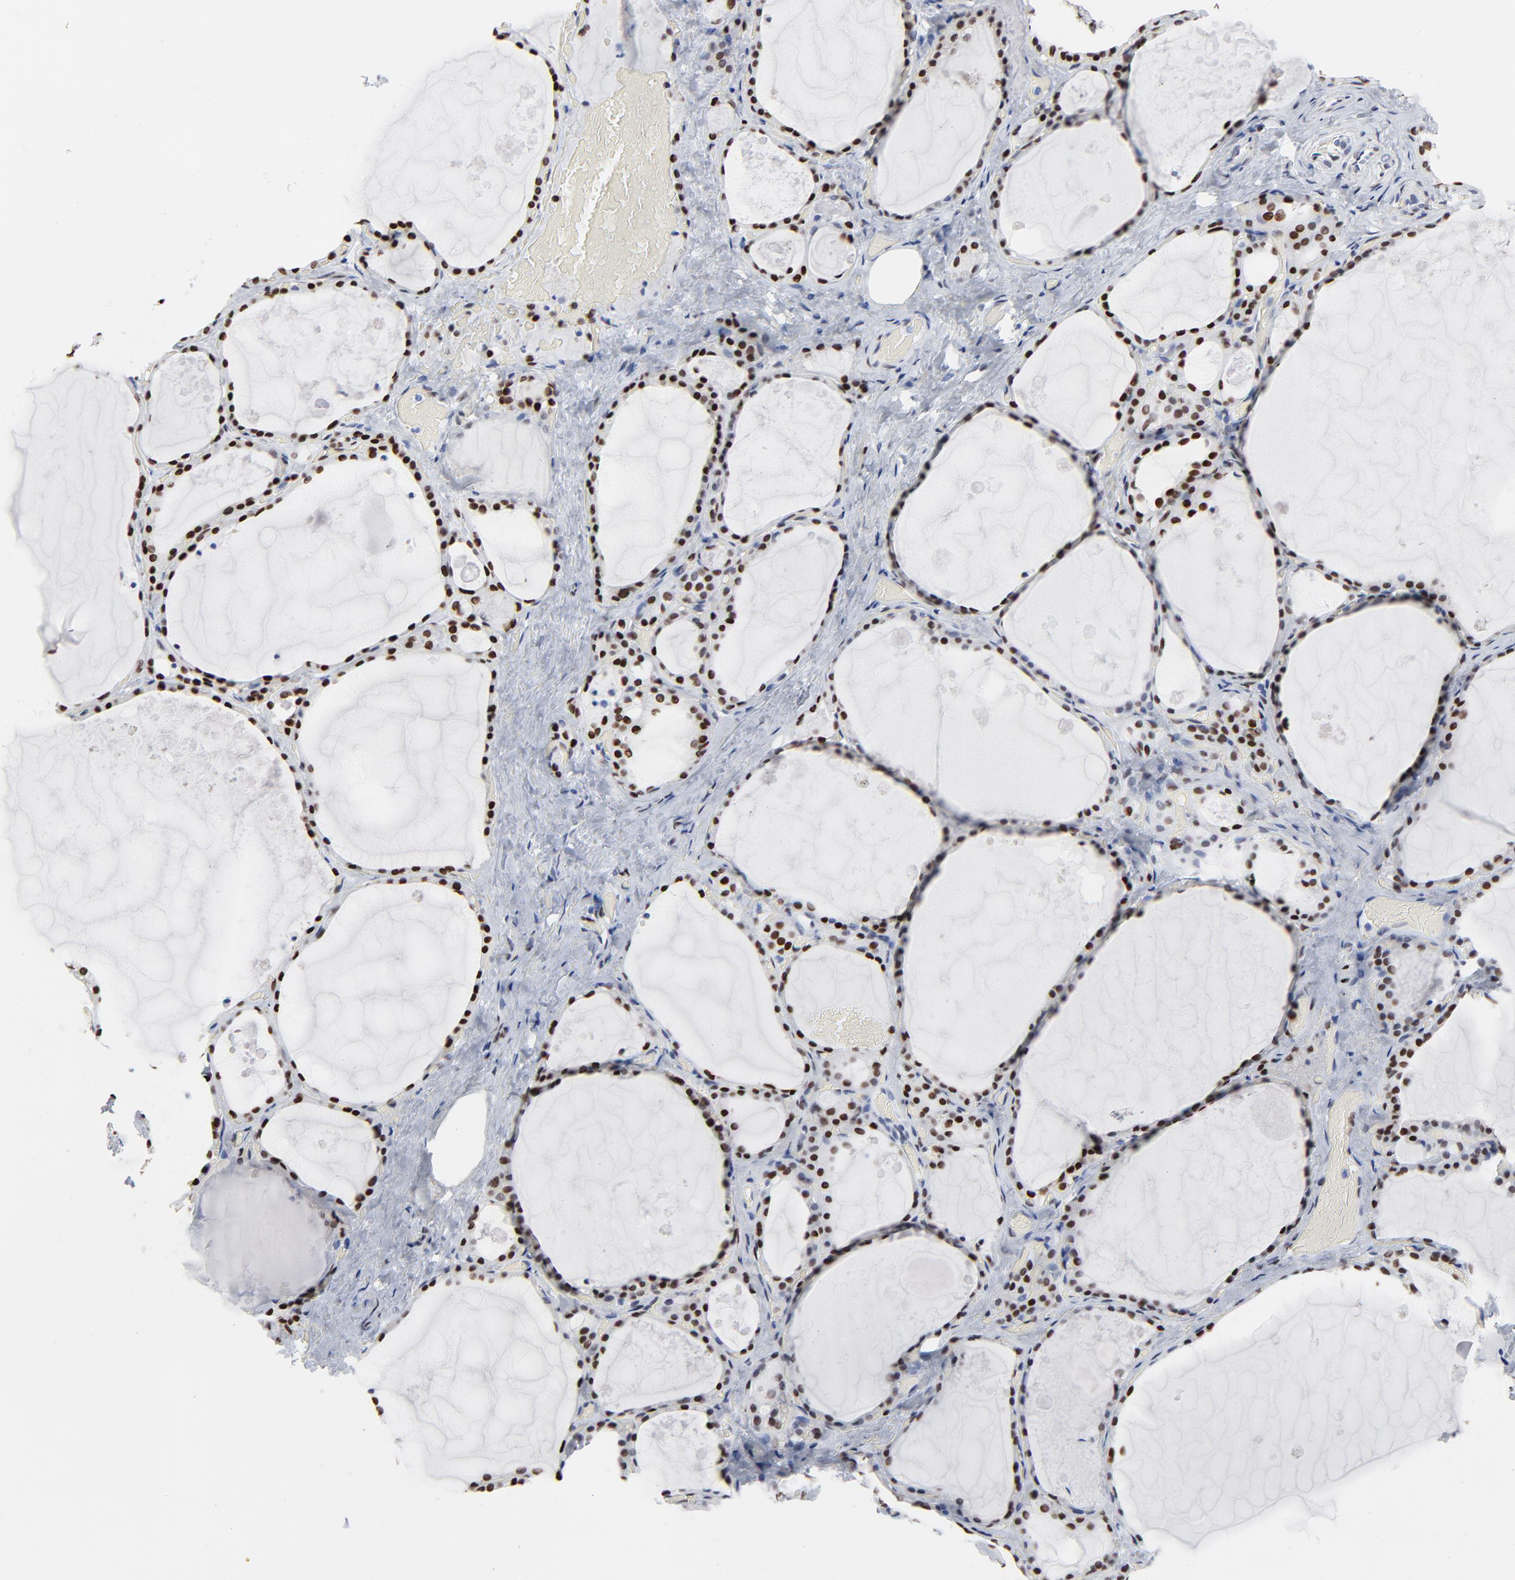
{"staining": {"intensity": "strong", "quantity": ">75%", "location": "nuclear"}, "tissue": "thyroid gland", "cell_type": "Glandular cells", "image_type": "normal", "snomed": [{"axis": "morphology", "description": "Normal tissue, NOS"}, {"axis": "topography", "description": "Thyroid gland"}], "caption": "A brown stain shows strong nuclear expression of a protein in glandular cells of normal human thyroid gland. The protein of interest is stained brown, and the nuclei are stained in blue (DAB (3,3'-diaminobenzidine) IHC with brightfield microscopy, high magnification).", "gene": "JUN", "patient": {"sex": "male", "age": 61}}